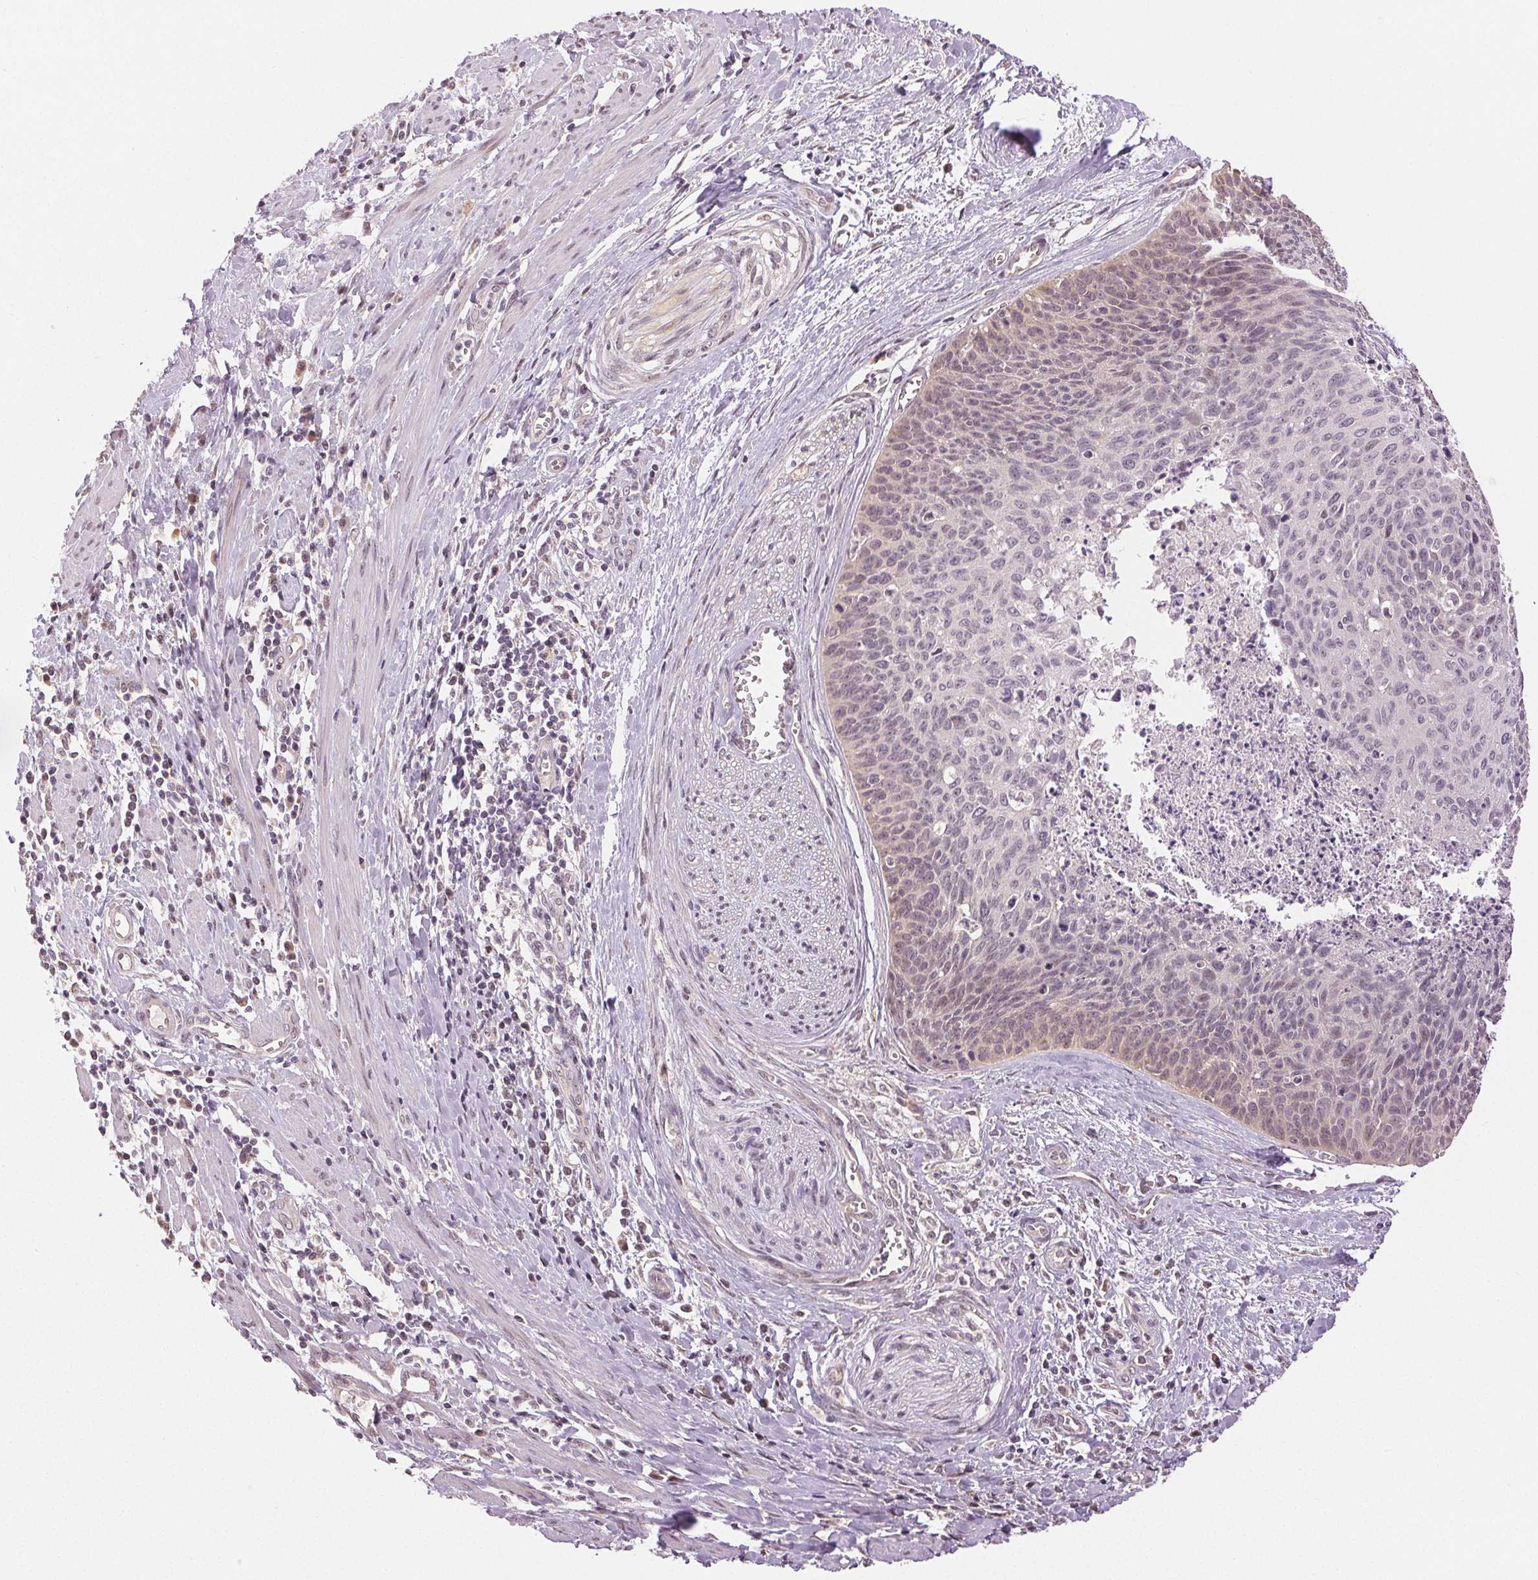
{"staining": {"intensity": "weak", "quantity": "<25%", "location": "nuclear"}, "tissue": "cervical cancer", "cell_type": "Tumor cells", "image_type": "cancer", "snomed": [{"axis": "morphology", "description": "Squamous cell carcinoma, NOS"}, {"axis": "topography", "description": "Cervix"}], "caption": "The micrograph displays no significant expression in tumor cells of cervical cancer. (DAB (3,3'-diaminobenzidine) IHC with hematoxylin counter stain).", "gene": "PLCB1", "patient": {"sex": "female", "age": 55}}